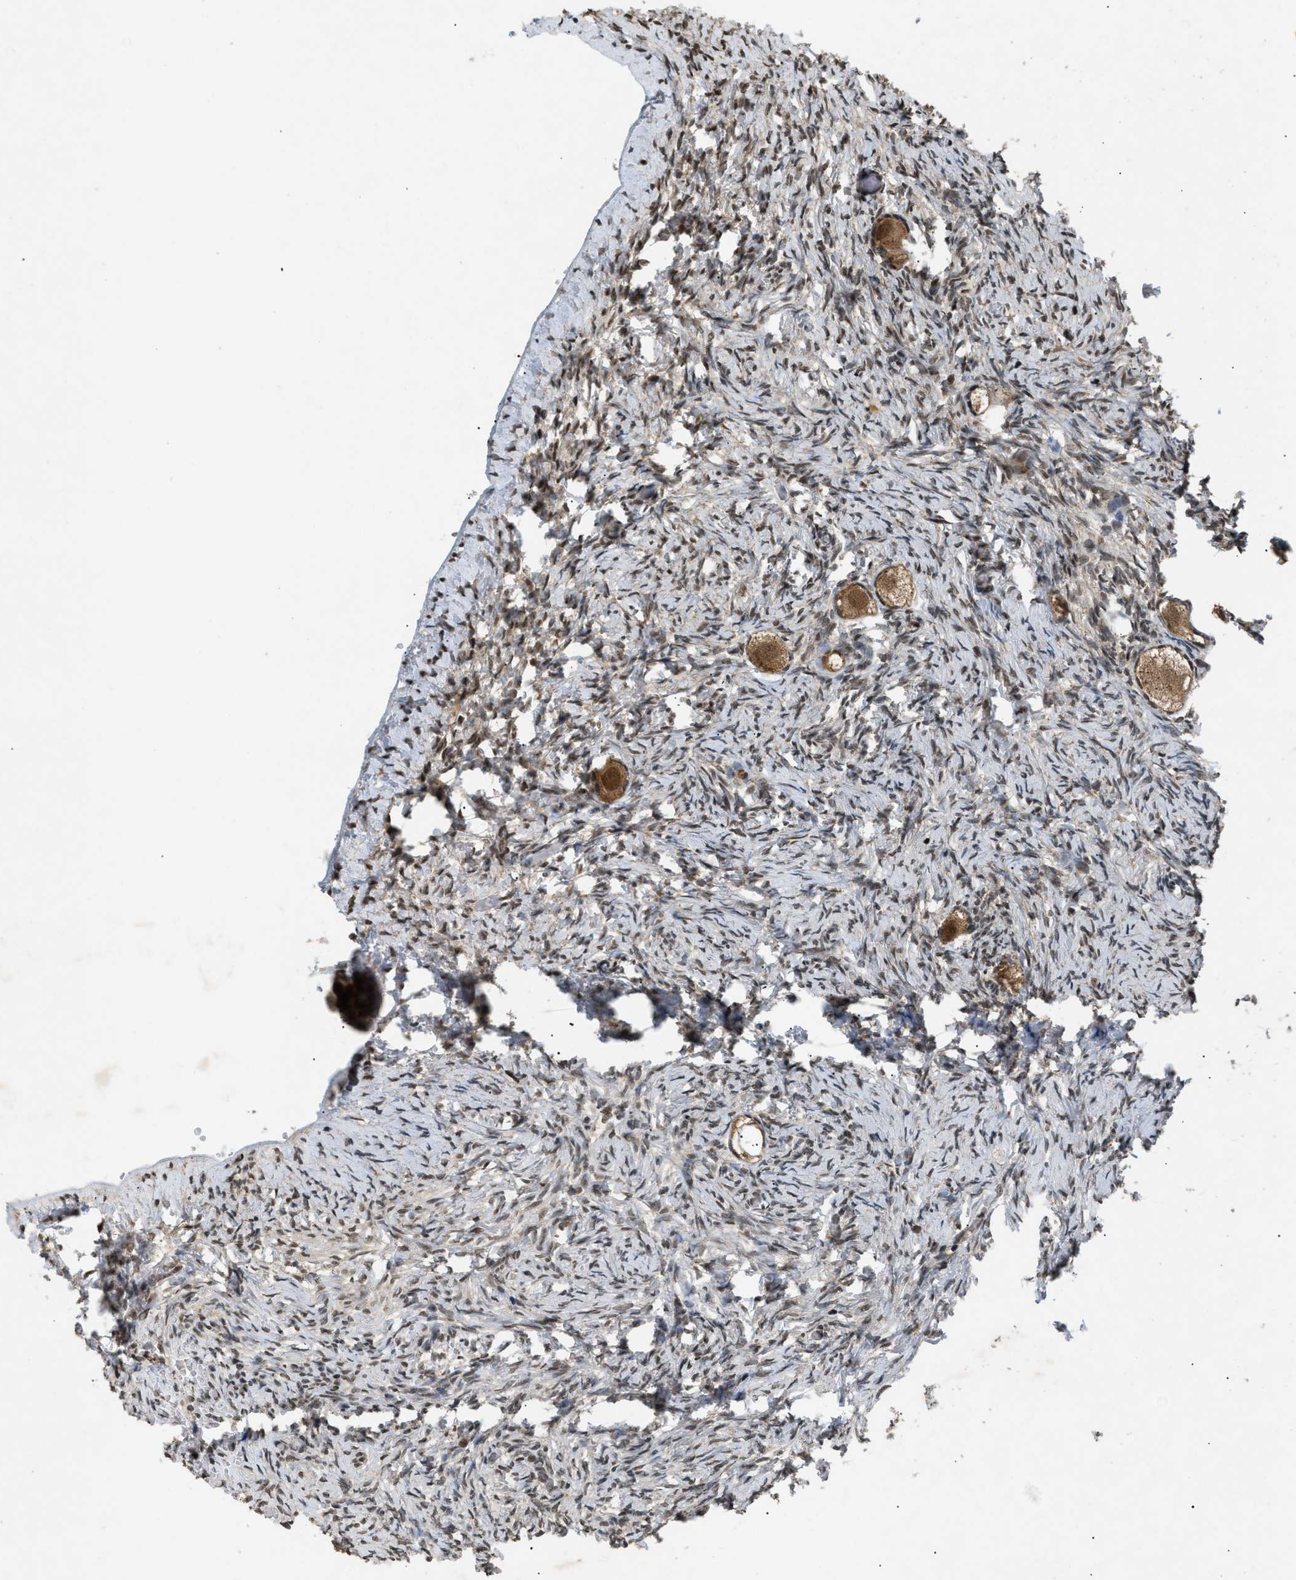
{"staining": {"intensity": "strong", "quantity": ">75%", "location": "cytoplasmic/membranous,nuclear"}, "tissue": "ovary", "cell_type": "Follicle cells", "image_type": "normal", "snomed": [{"axis": "morphology", "description": "Normal tissue, NOS"}, {"axis": "topography", "description": "Ovary"}], "caption": "Immunohistochemical staining of normal human ovary exhibits high levels of strong cytoplasmic/membranous,nuclear staining in about >75% of follicle cells.", "gene": "RBM5", "patient": {"sex": "female", "age": 27}}